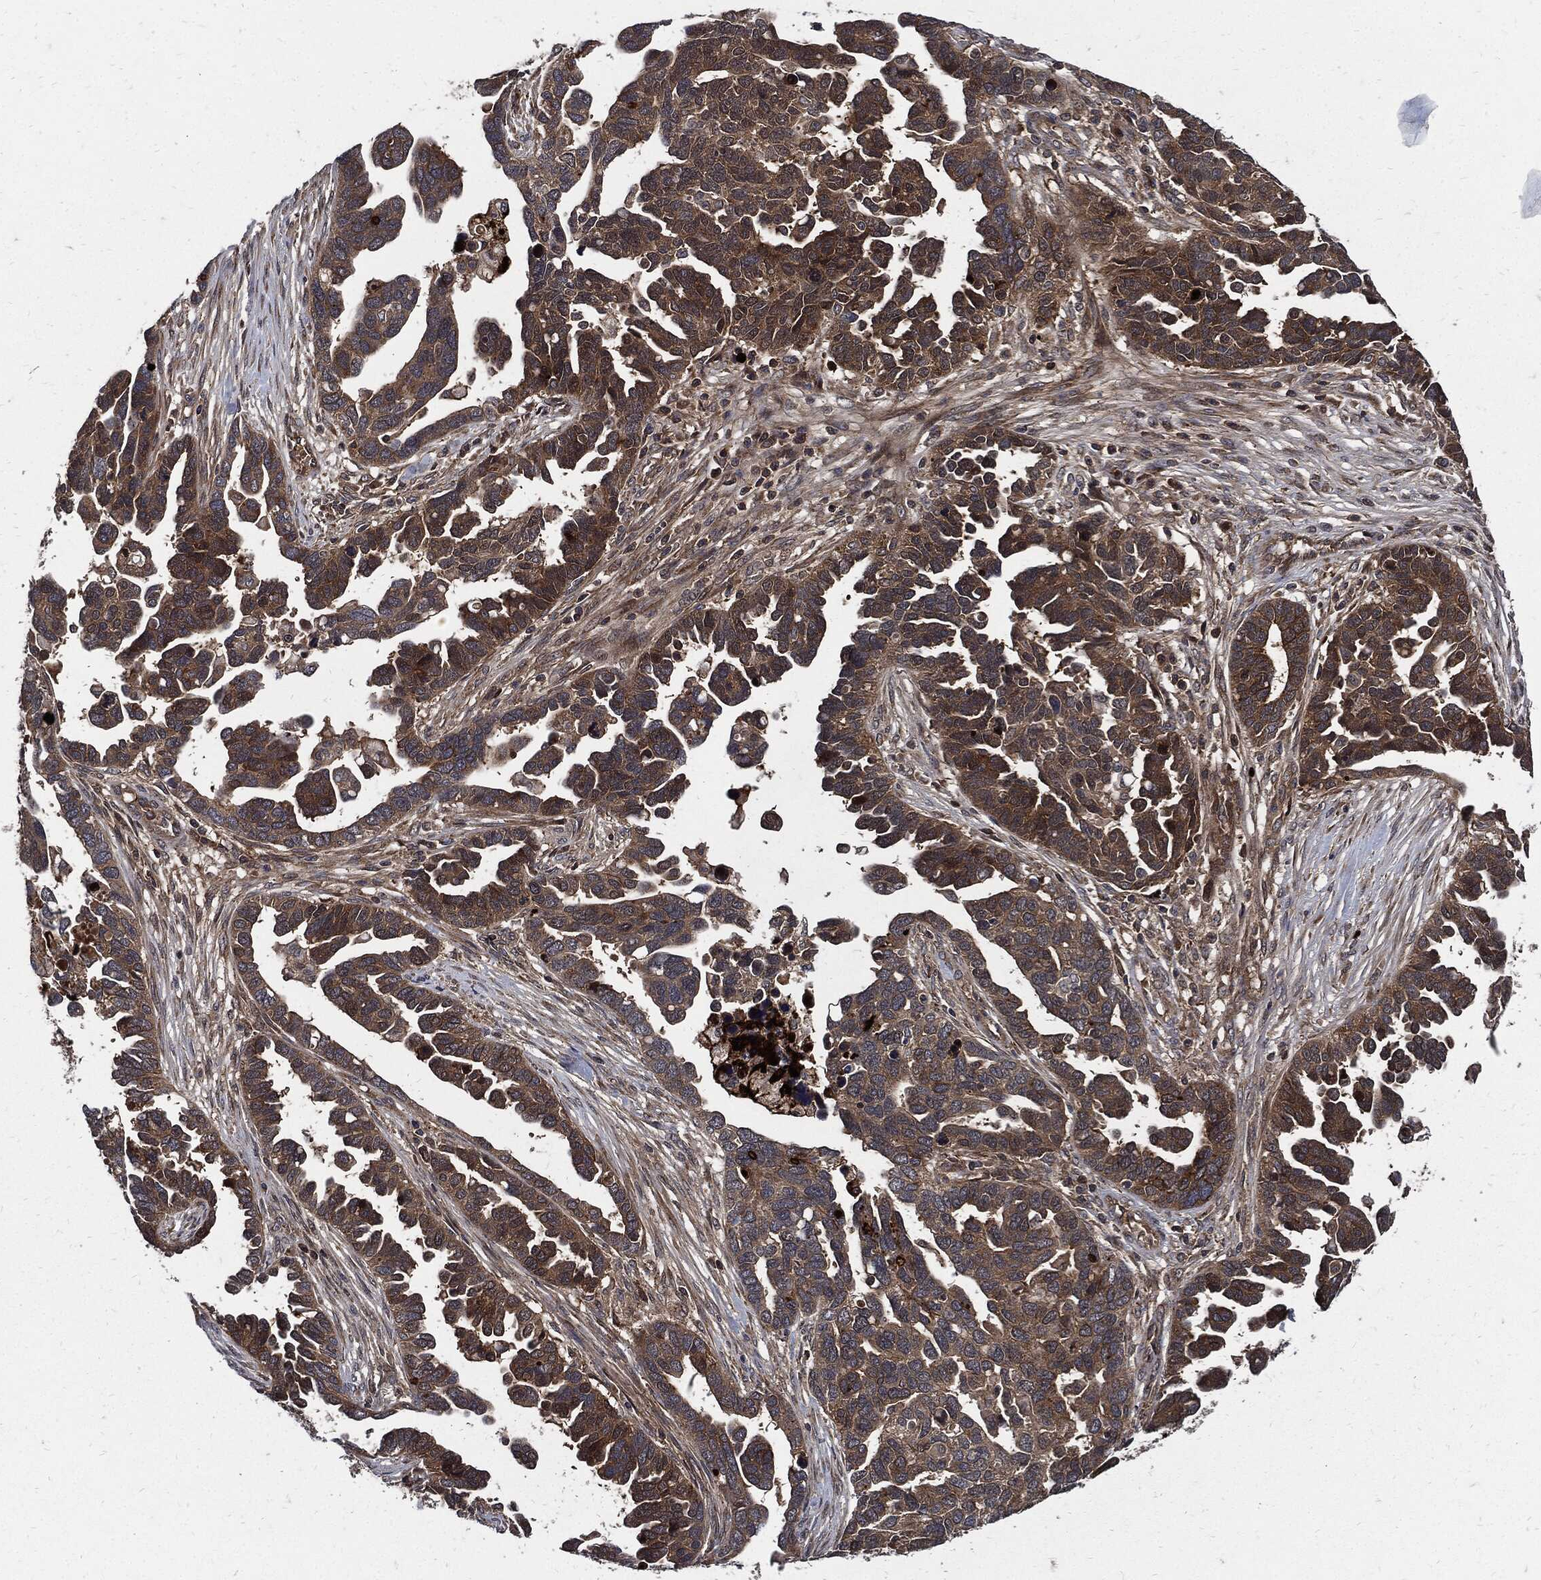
{"staining": {"intensity": "strong", "quantity": "25%-75%", "location": "cytoplasmic/membranous"}, "tissue": "ovarian cancer", "cell_type": "Tumor cells", "image_type": "cancer", "snomed": [{"axis": "morphology", "description": "Cystadenocarcinoma, serous, NOS"}, {"axis": "topography", "description": "Ovary"}], "caption": "Immunohistochemistry (IHC) micrograph of human ovarian serous cystadenocarcinoma stained for a protein (brown), which displays high levels of strong cytoplasmic/membranous positivity in about 25%-75% of tumor cells.", "gene": "CLU", "patient": {"sex": "female", "age": 54}}